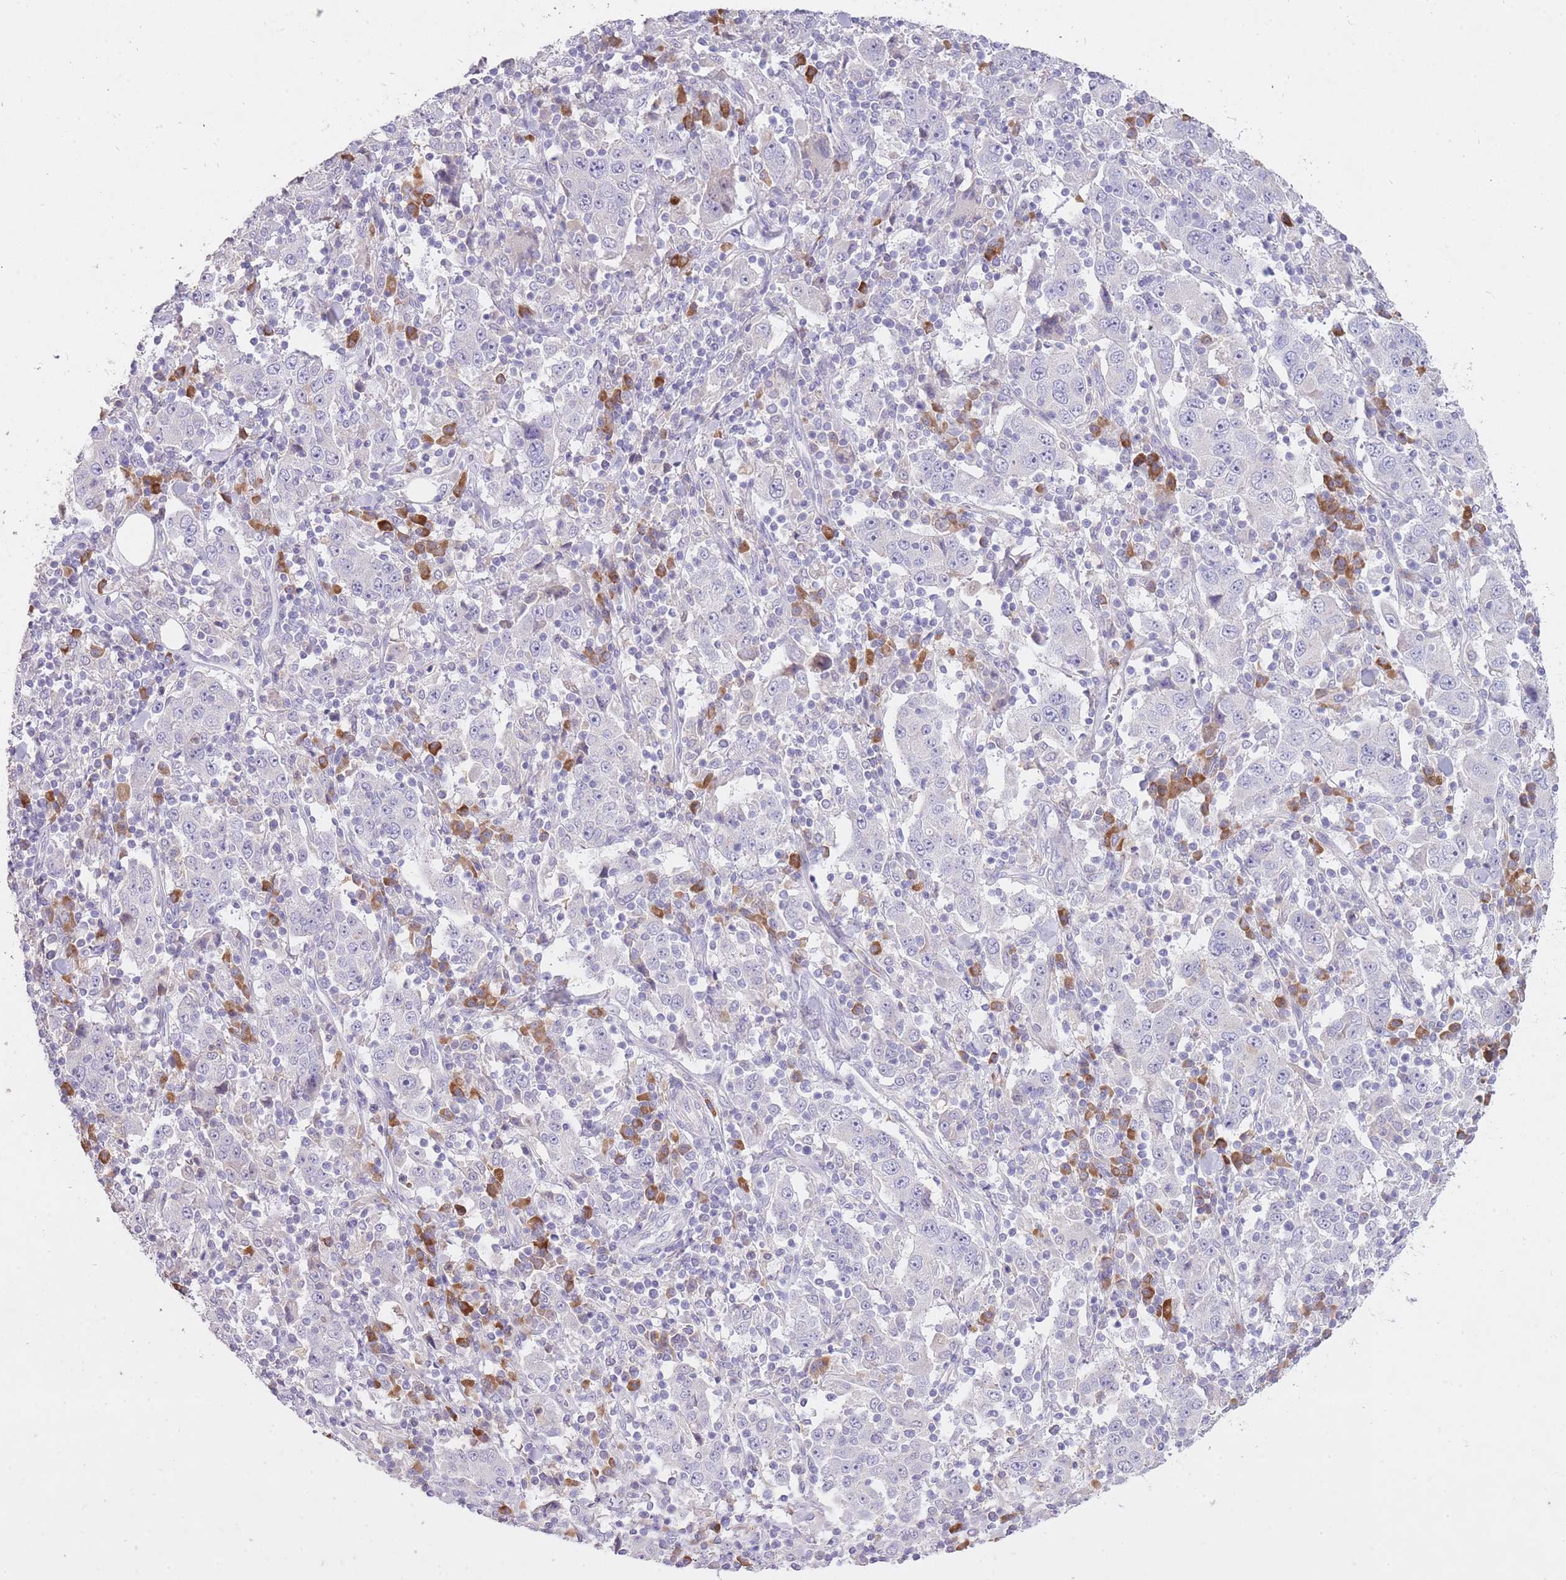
{"staining": {"intensity": "negative", "quantity": "none", "location": "none"}, "tissue": "stomach cancer", "cell_type": "Tumor cells", "image_type": "cancer", "snomed": [{"axis": "morphology", "description": "Normal tissue, NOS"}, {"axis": "morphology", "description": "Adenocarcinoma, NOS"}, {"axis": "topography", "description": "Stomach, upper"}, {"axis": "topography", "description": "Stomach"}], "caption": "Stomach adenocarcinoma was stained to show a protein in brown. There is no significant positivity in tumor cells.", "gene": "FRG2C", "patient": {"sex": "male", "age": 59}}